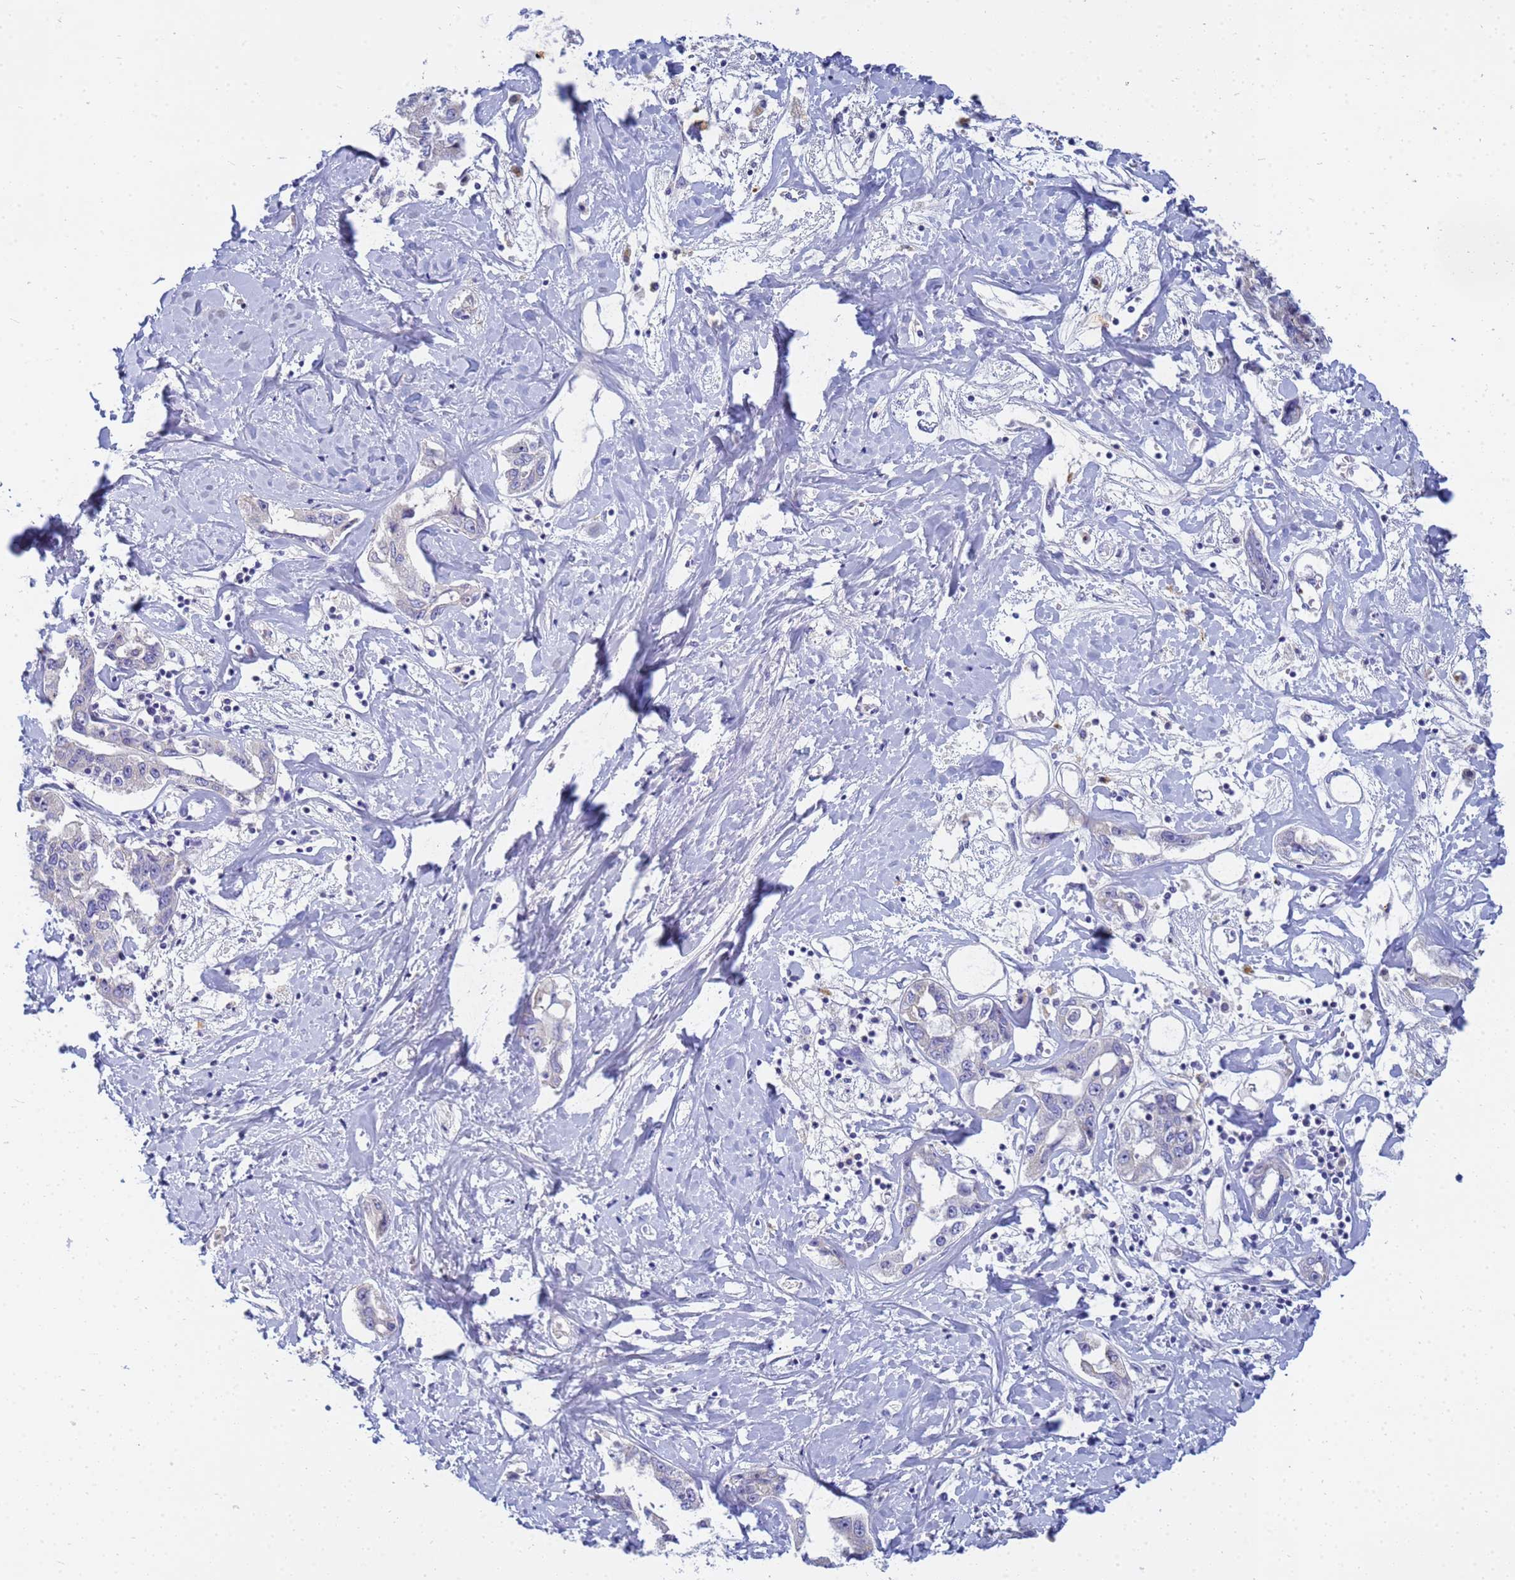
{"staining": {"intensity": "negative", "quantity": "none", "location": "none"}, "tissue": "liver cancer", "cell_type": "Tumor cells", "image_type": "cancer", "snomed": [{"axis": "morphology", "description": "Cholangiocarcinoma"}, {"axis": "topography", "description": "Liver"}], "caption": "IHC micrograph of human cholangiocarcinoma (liver) stained for a protein (brown), which reveals no expression in tumor cells.", "gene": "B3GNT8", "patient": {"sex": "male", "age": 59}}